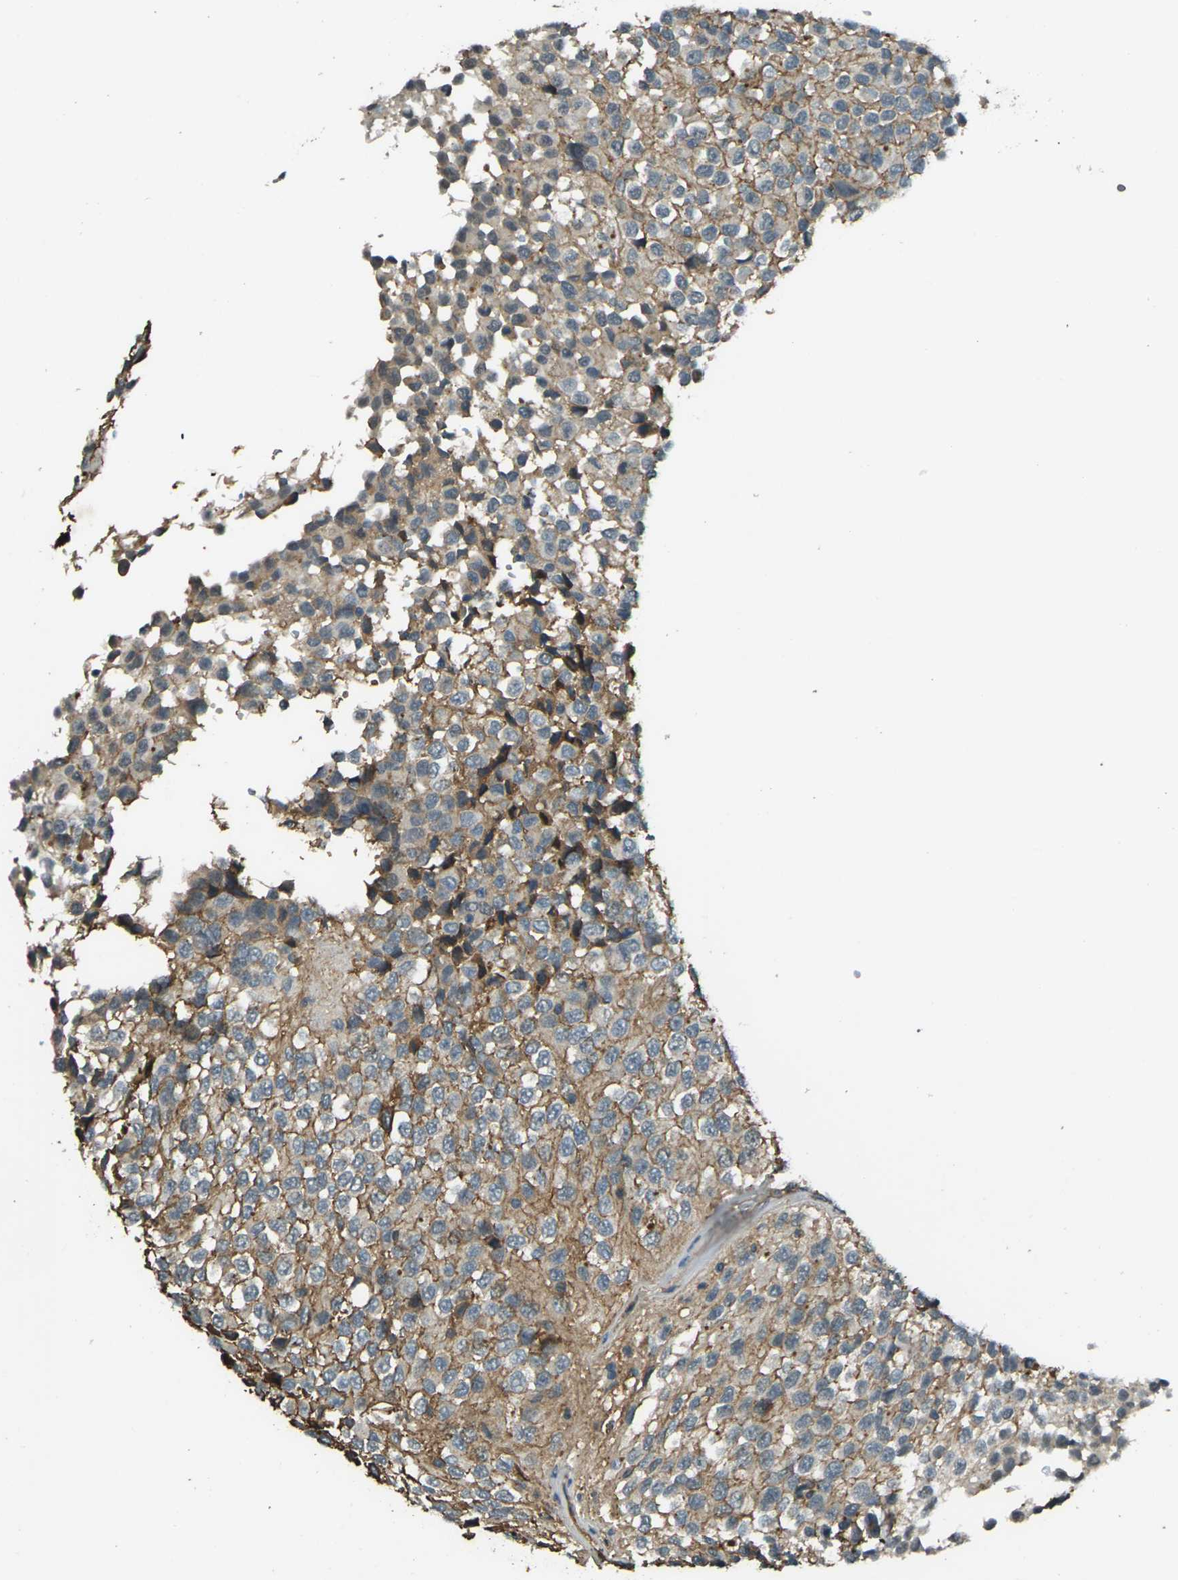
{"staining": {"intensity": "moderate", "quantity": "25%-75%", "location": "cytoplasmic/membranous"}, "tissue": "glioma", "cell_type": "Tumor cells", "image_type": "cancer", "snomed": [{"axis": "morphology", "description": "Glioma, malignant, High grade"}, {"axis": "topography", "description": "Brain"}], "caption": "Glioma stained with immunohistochemistry exhibits moderate cytoplasmic/membranous positivity in about 25%-75% of tumor cells.", "gene": "CYP1B1", "patient": {"sex": "male", "age": 32}}